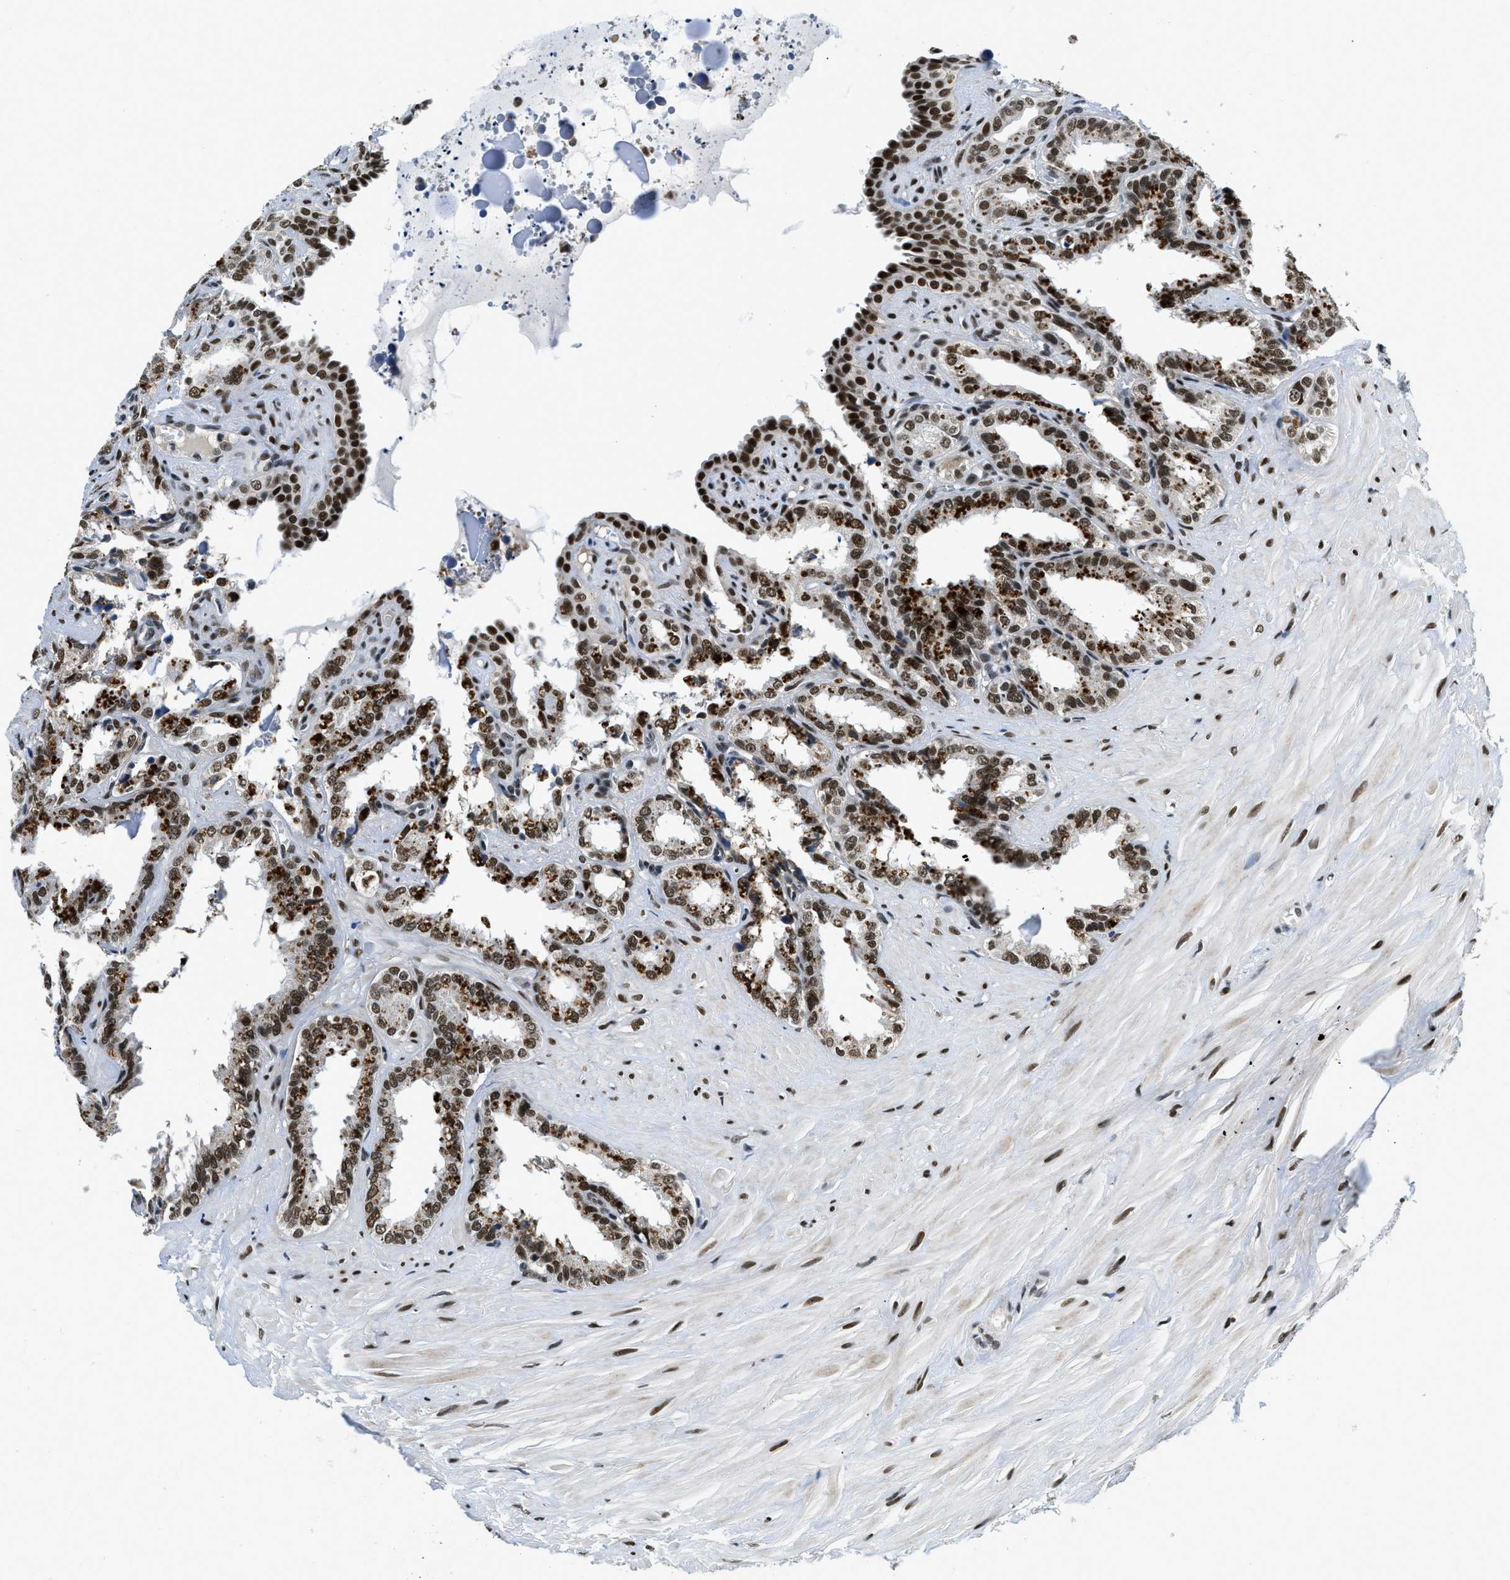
{"staining": {"intensity": "strong", "quantity": ">75%", "location": "nuclear"}, "tissue": "seminal vesicle", "cell_type": "Glandular cells", "image_type": "normal", "snomed": [{"axis": "morphology", "description": "Normal tissue, NOS"}, {"axis": "topography", "description": "Seminal veicle"}], "caption": "A high-resolution image shows IHC staining of normal seminal vesicle, which demonstrates strong nuclear expression in about >75% of glandular cells.", "gene": "KDM3B", "patient": {"sex": "male", "age": 64}}